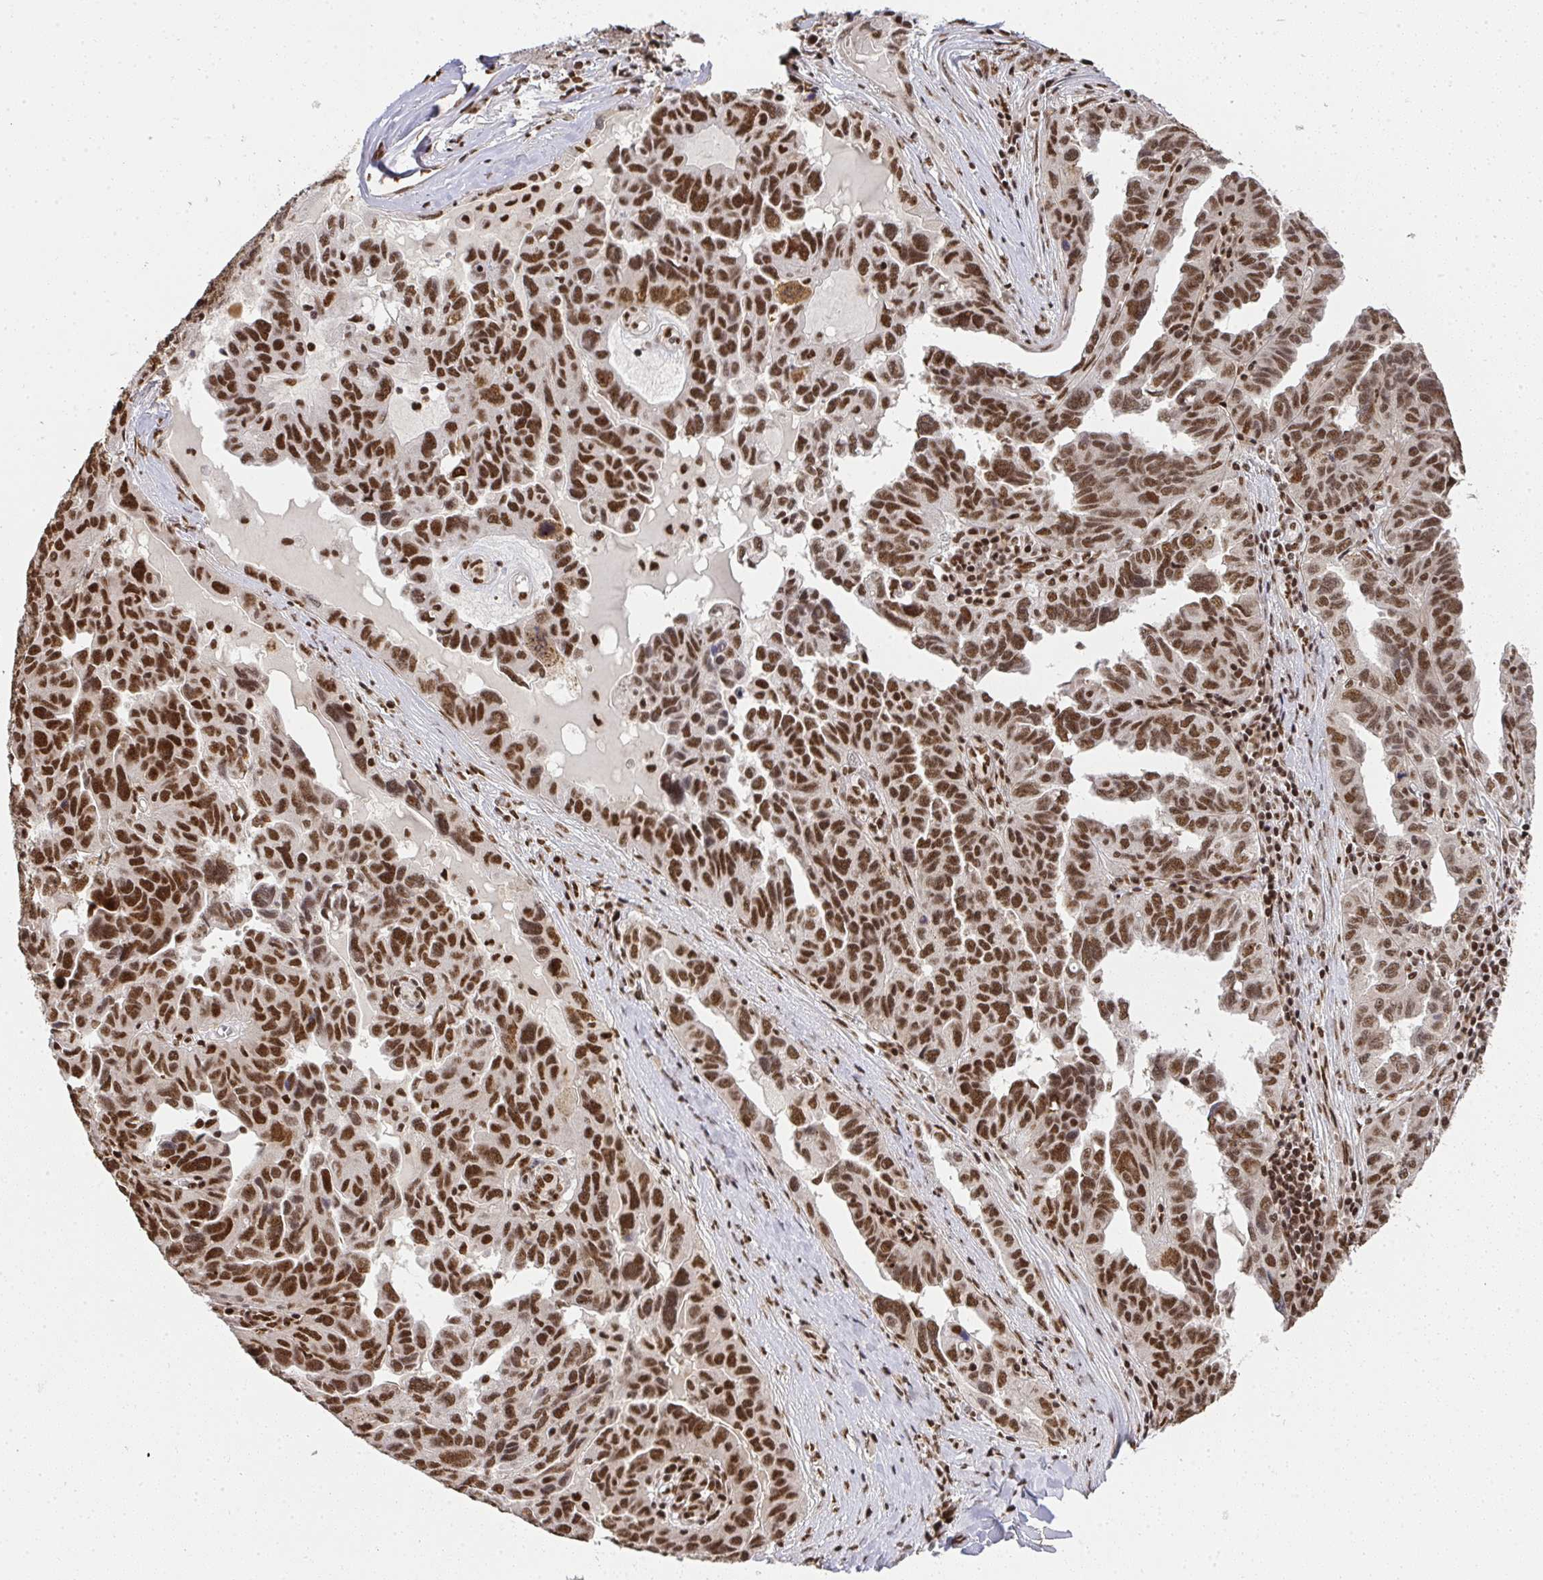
{"staining": {"intensity": "moderate", "quantity": ">75%", "location": "nuclear"}, "tissue": "ovarian cancer", "cell_type": "Tumor cells", "image_type": "cancer", "snomed": [{"axis": "morphology", "description": "Cystadenocarcinoma, serous, NOS"}, {"axis": "topography", "description": "Ovary"}], "caption": "Protein expression analysis of human ovarian serous cystadenocarcinoma reveals moderate nuclear expression in approximately >75% of tumor cells.", "gene": "U2AF1", "patient": {"sex": "female", "age": 64}}